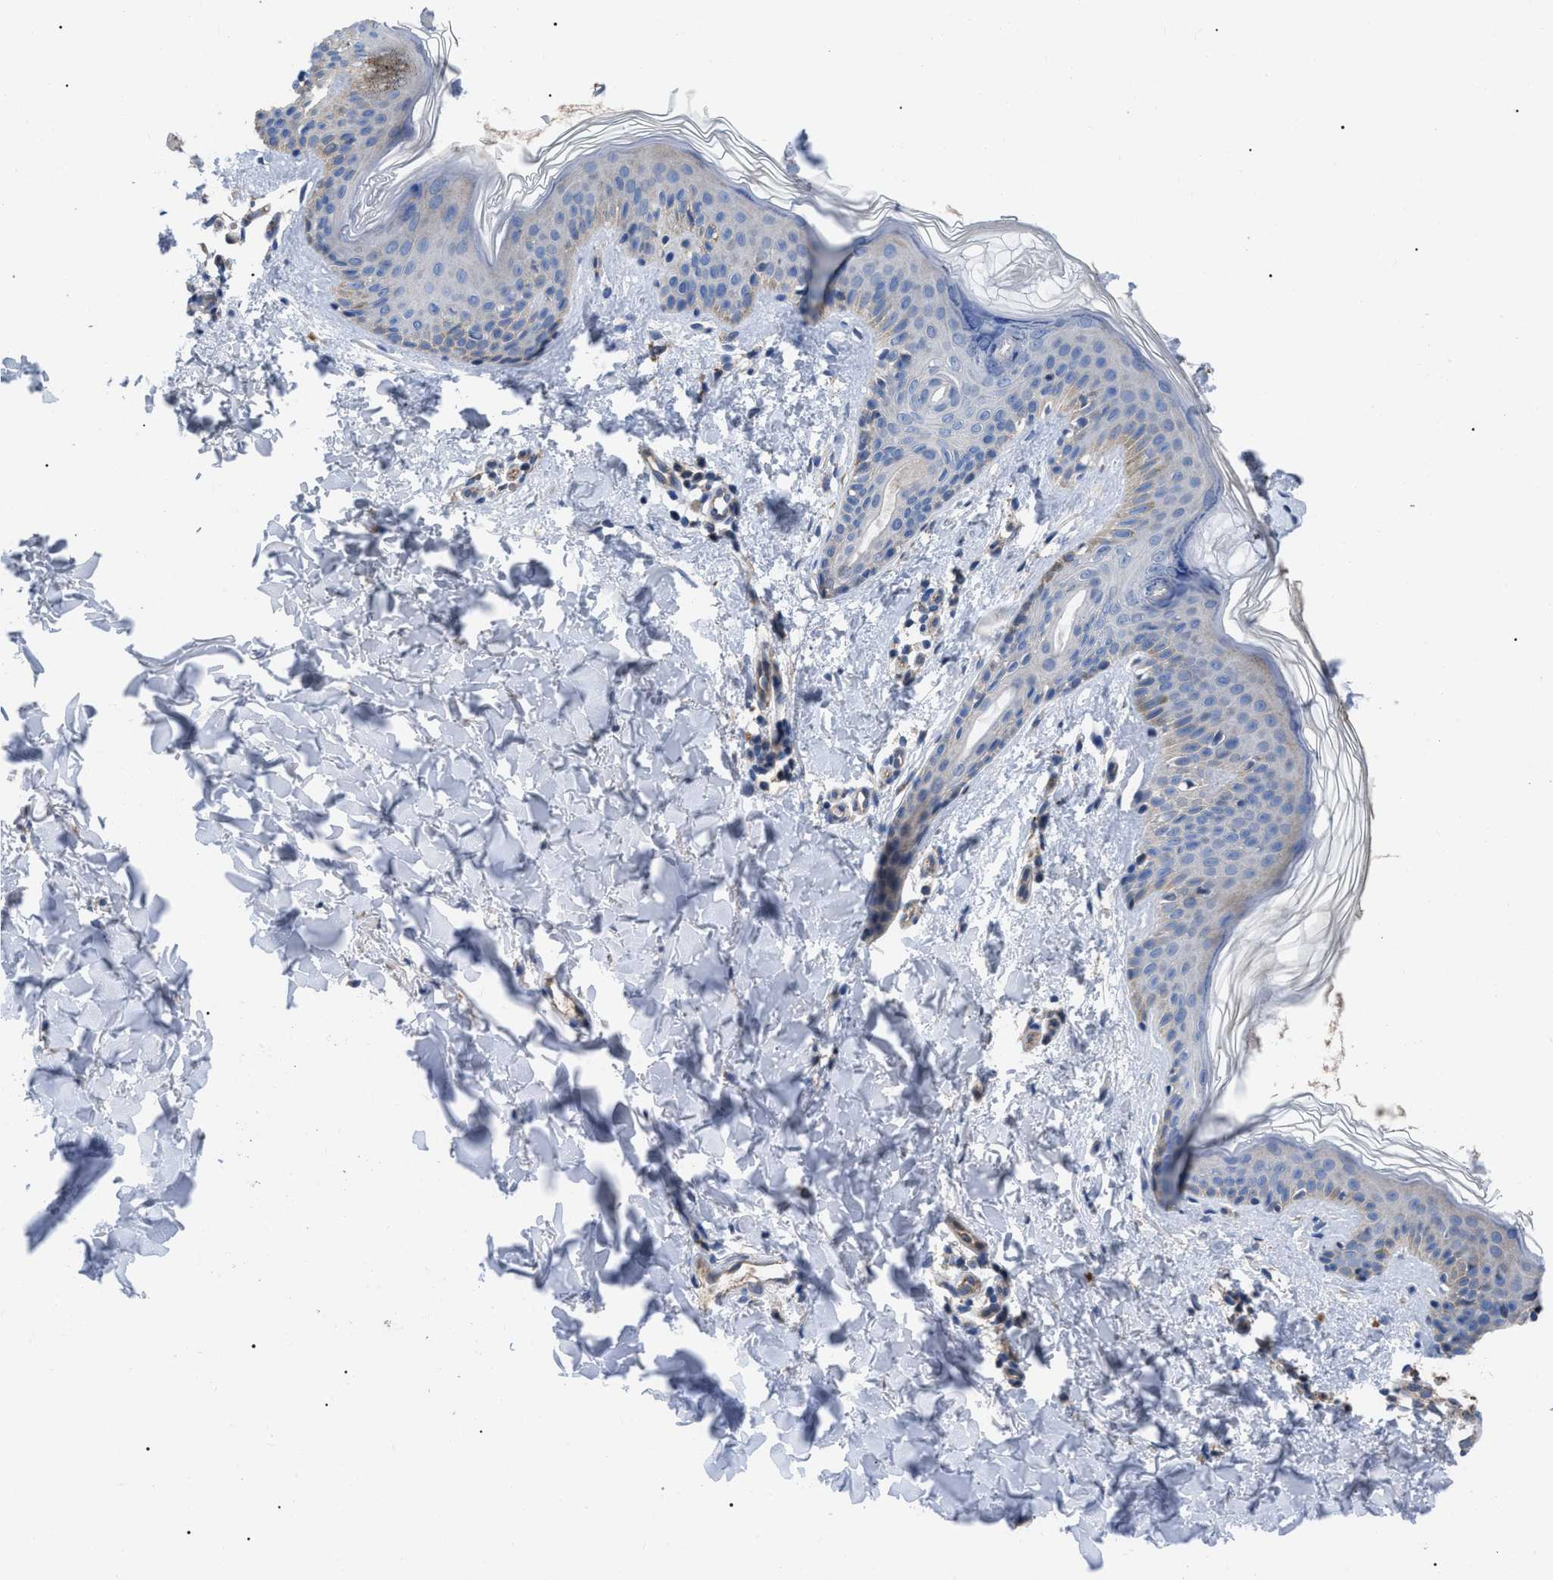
{"staining": {"intensity": "weak", "quantity": ">75%", "location": "cytoplasmic/membranous"}, "tissue": "skin", "cell_type": "Fibroblasts", "image_type": "normal", "snomed": [{"axis": "morphology", "description": "Normal tissue, NOS"}, {"axis": "topography", "description": "Skin"}], "caption": "DAB (3,3'-diaminobenzidine) immunohistochemical staining of benign skin reveals weak cytoplasmic/membranous protein expression in approximately >75% of fibroblasts.", "gene": "FAM171A2", "patient": {"sex": "male", "age": 40}}